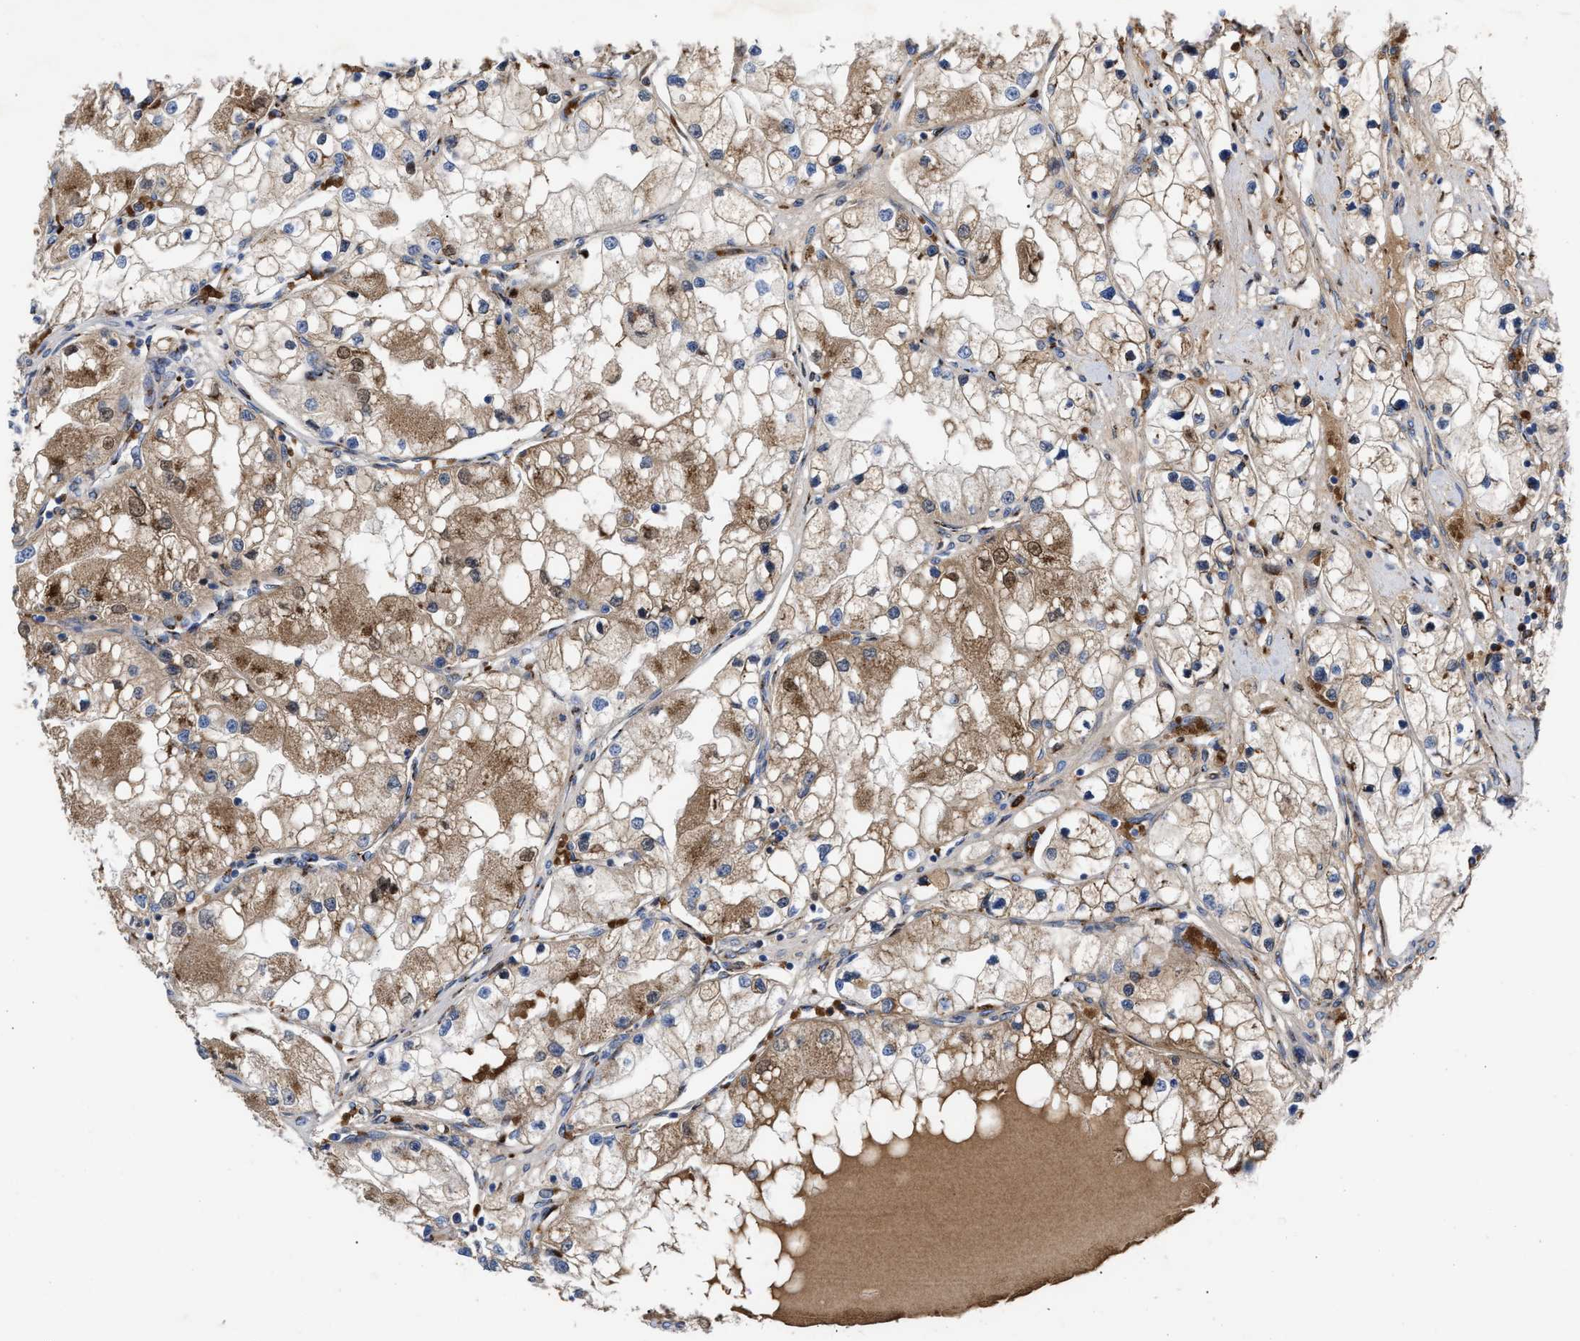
{"staining": {"intensity": "moderate", "quantity": ">75%", "location": "cytoplasmic/membranous"}, "tissue": "renal cancer", "cell_type": "Tumor cells", "image_type": "cancer", "snomed": [{"axis": "morphology", "description": "Adenocarcinoma, NOS"}, {"axis": "topography", "description": "Kidney"}], "caption": "DAB (3,3'-diaminobenzidine) immunohistochemical staining of human renal cancer (adenocarcinoma) reveals moderate cytoplasmic/membranous protein expression in approximately >75% of tumor cells.", "gene": "CCL2", "patient": {"sex": "male", "age": 68}}